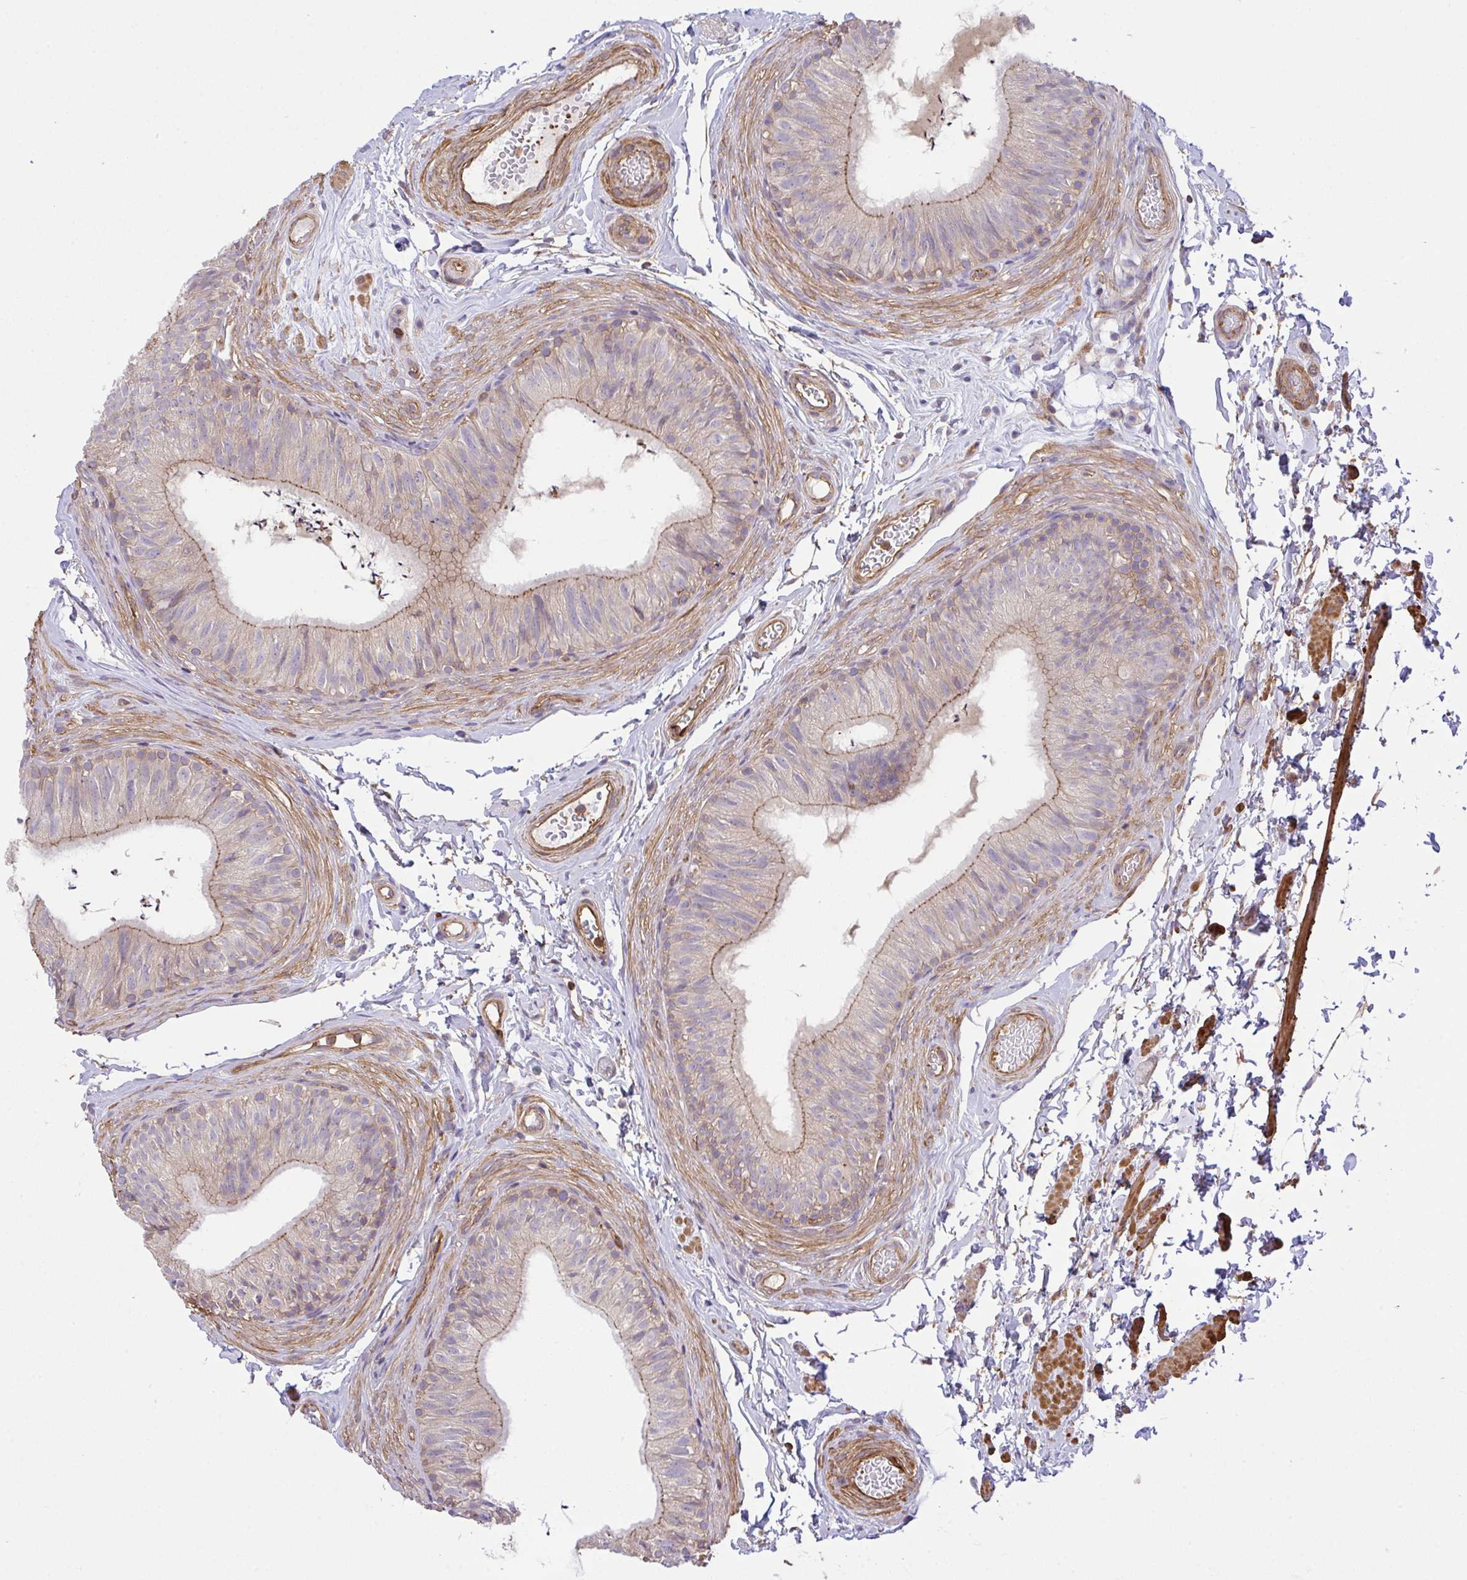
{"staining": {"intensity": "weak", "quantity": "25%-75%", "location": "cytoplasmic/membranous"}, "tissue": "epididymis", "cell_type": "Glandular cells", "image_type": "normal", "snomed": [{"axis": "morphology", "description": "Normal tissue, NOS"}, {"axis": "topography", "description": "Epididymis, spermatic cord, NOS"}, {"axis": "topography", "description": "Epididymis"}, {"axis": "topography", "description": "Peripheral nerve tissue"}], "caption": "Protein expression analysis of benign epididymis shows weak cytoplasmic/membranous positivity in about 25%-75% of glandular cells.", "gene": "TMEM229A", "patient": {"sex": "male", "age": 29}}